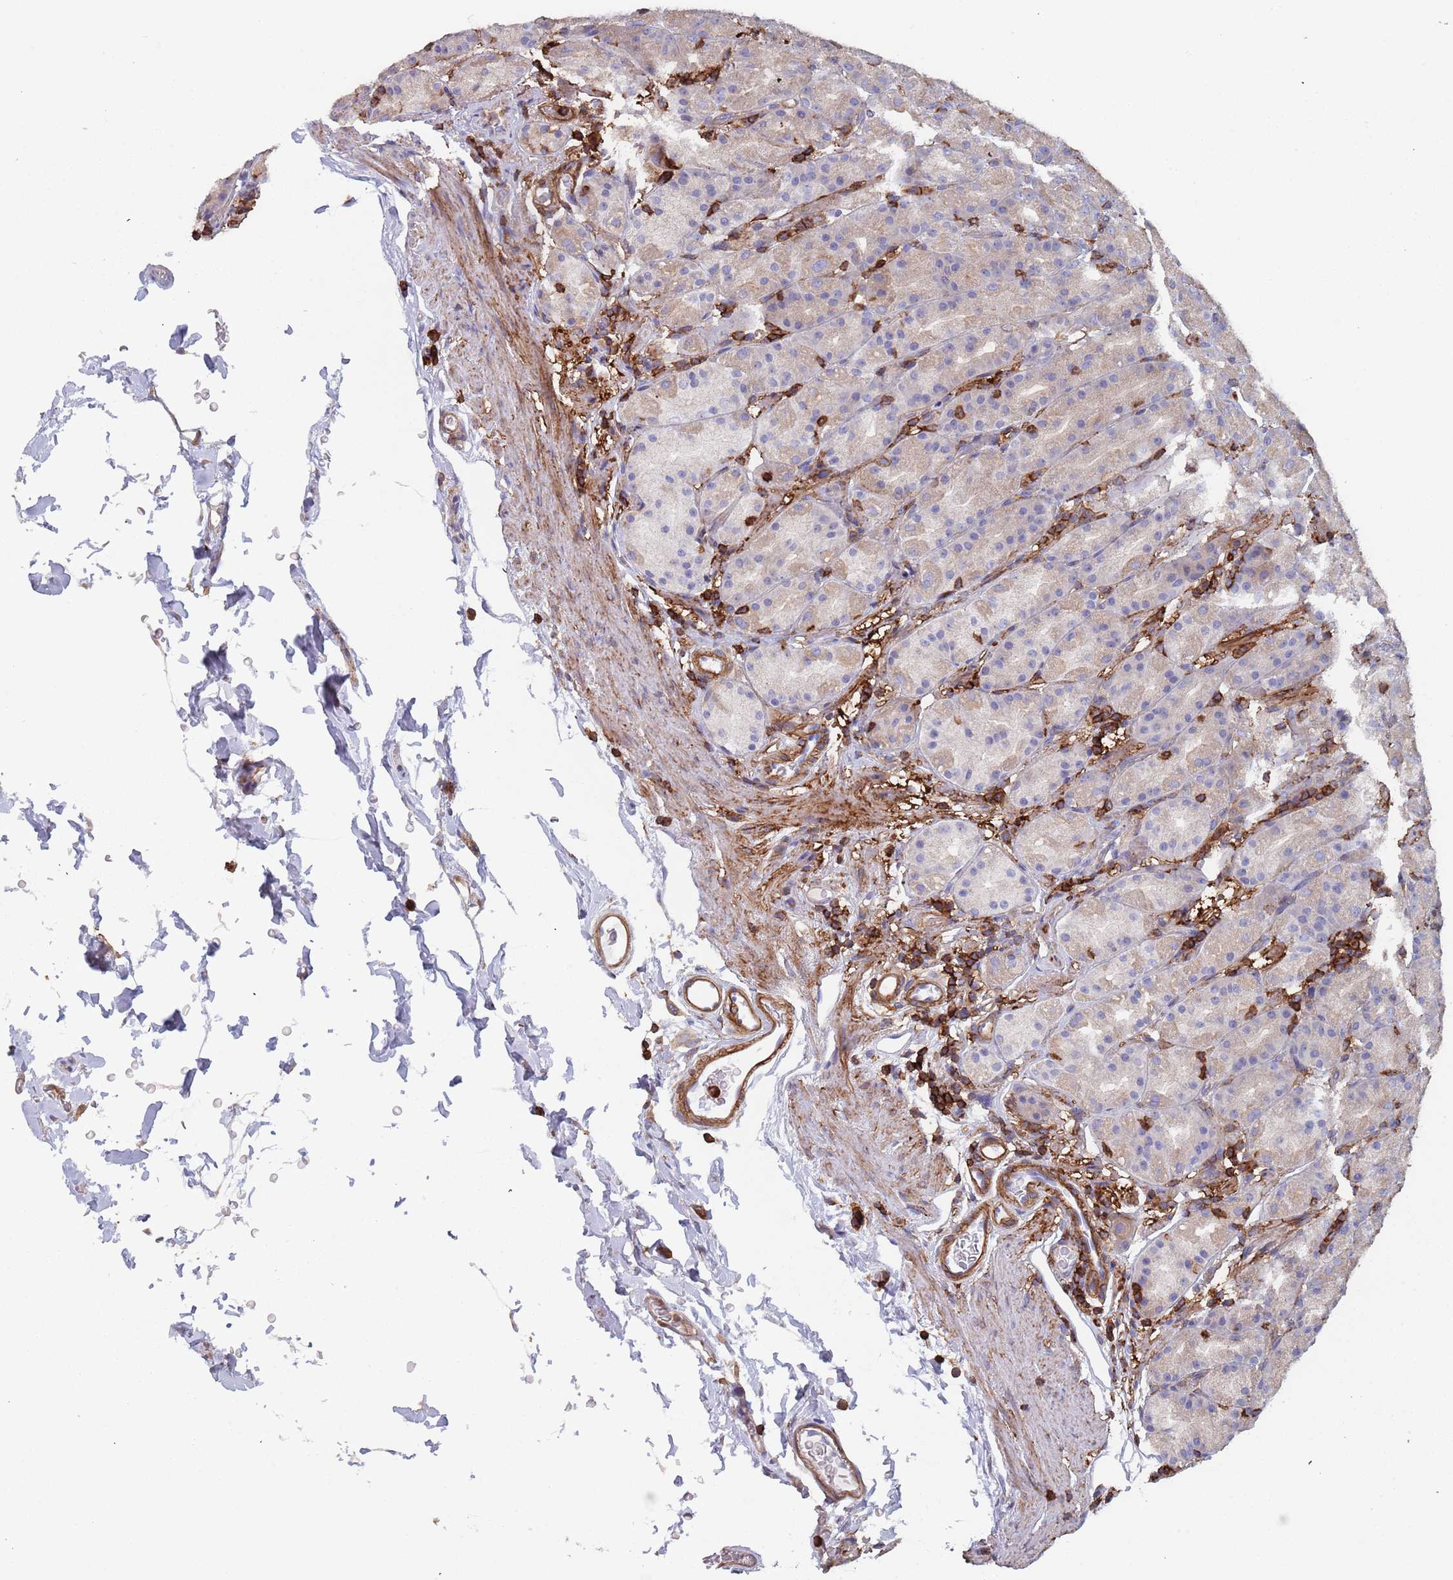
{"staining": {"intensity": "weak", "quantity": "25%-75%", "location": "cytoplasmic/membranous"}, "tissue": "stomach", "cell_type": "Glandular cells", "image_type": "normal", "snomed": [{"axis": "morphology", "description": "Normal tissue, NOS"}, {"axis": "topography", "description": "Stomach, upper"}, {"axis": "topography", "description": "Stomach"}], "caption": "The photomicrograph demonstrates a brown stain indicating the presence of a protein in the cytoplasmic/membranous of glandular cells in stomach.", "gene": "RNF144A", "patient": {"sex": "male", "age": 68}}